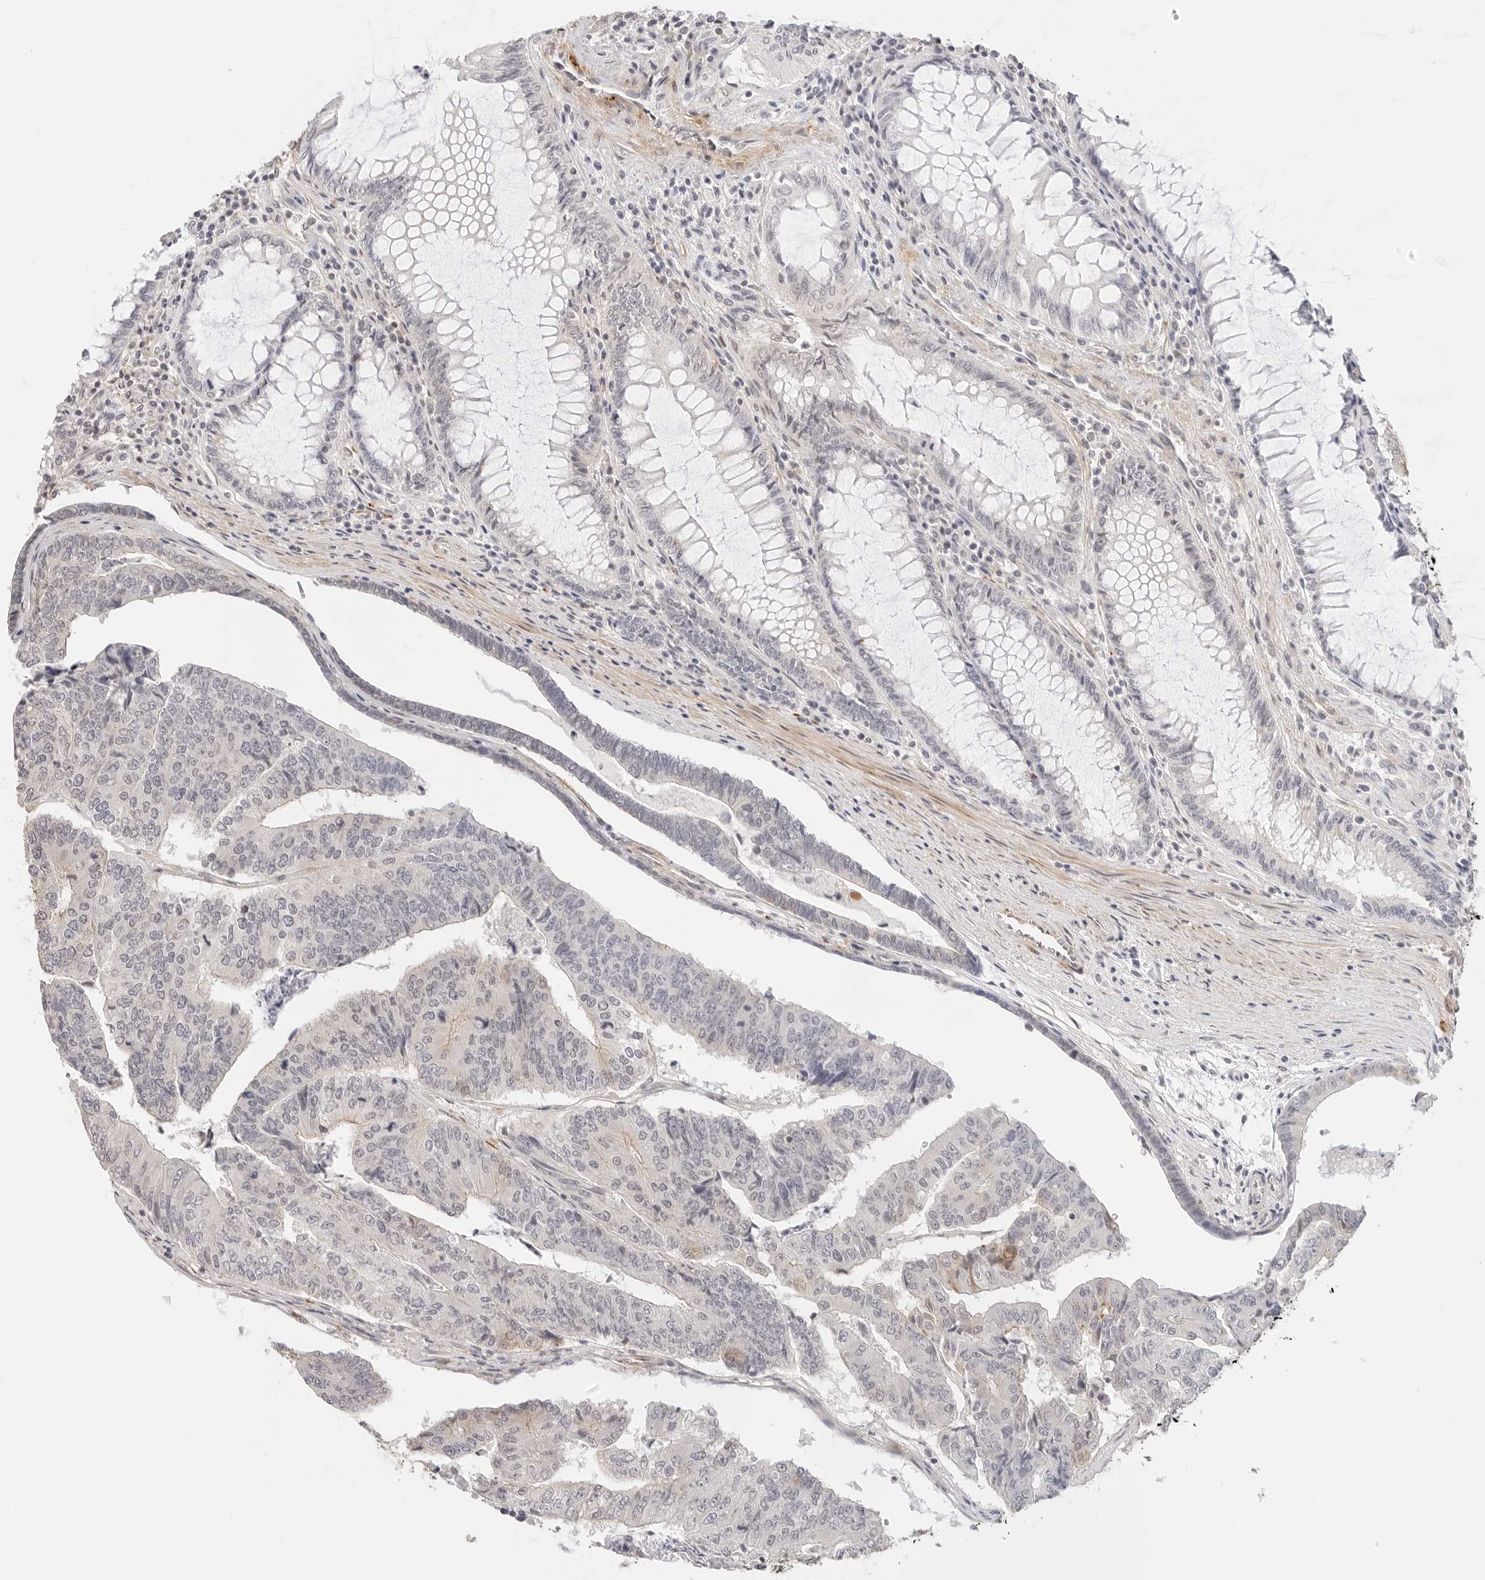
{"staining": {"intensity": "weak", "quantity": "<25%", "location": "cytoplasmic/membranous"}, "tissue": "colorectal cancer", "cell_type": "Tumor cells", "image_type": "cancer", "snomed": [{"axis": "morphology", "description": "Adenocarcinoma, NOS"}, {"axis": "topography", "description": "Colon"}], "caption": "Tumor cells show no significant protein staining in colorectal adenocarcinoma.", "gene": "PCDH19", "patient": {"sex": "female", "age": 67}}